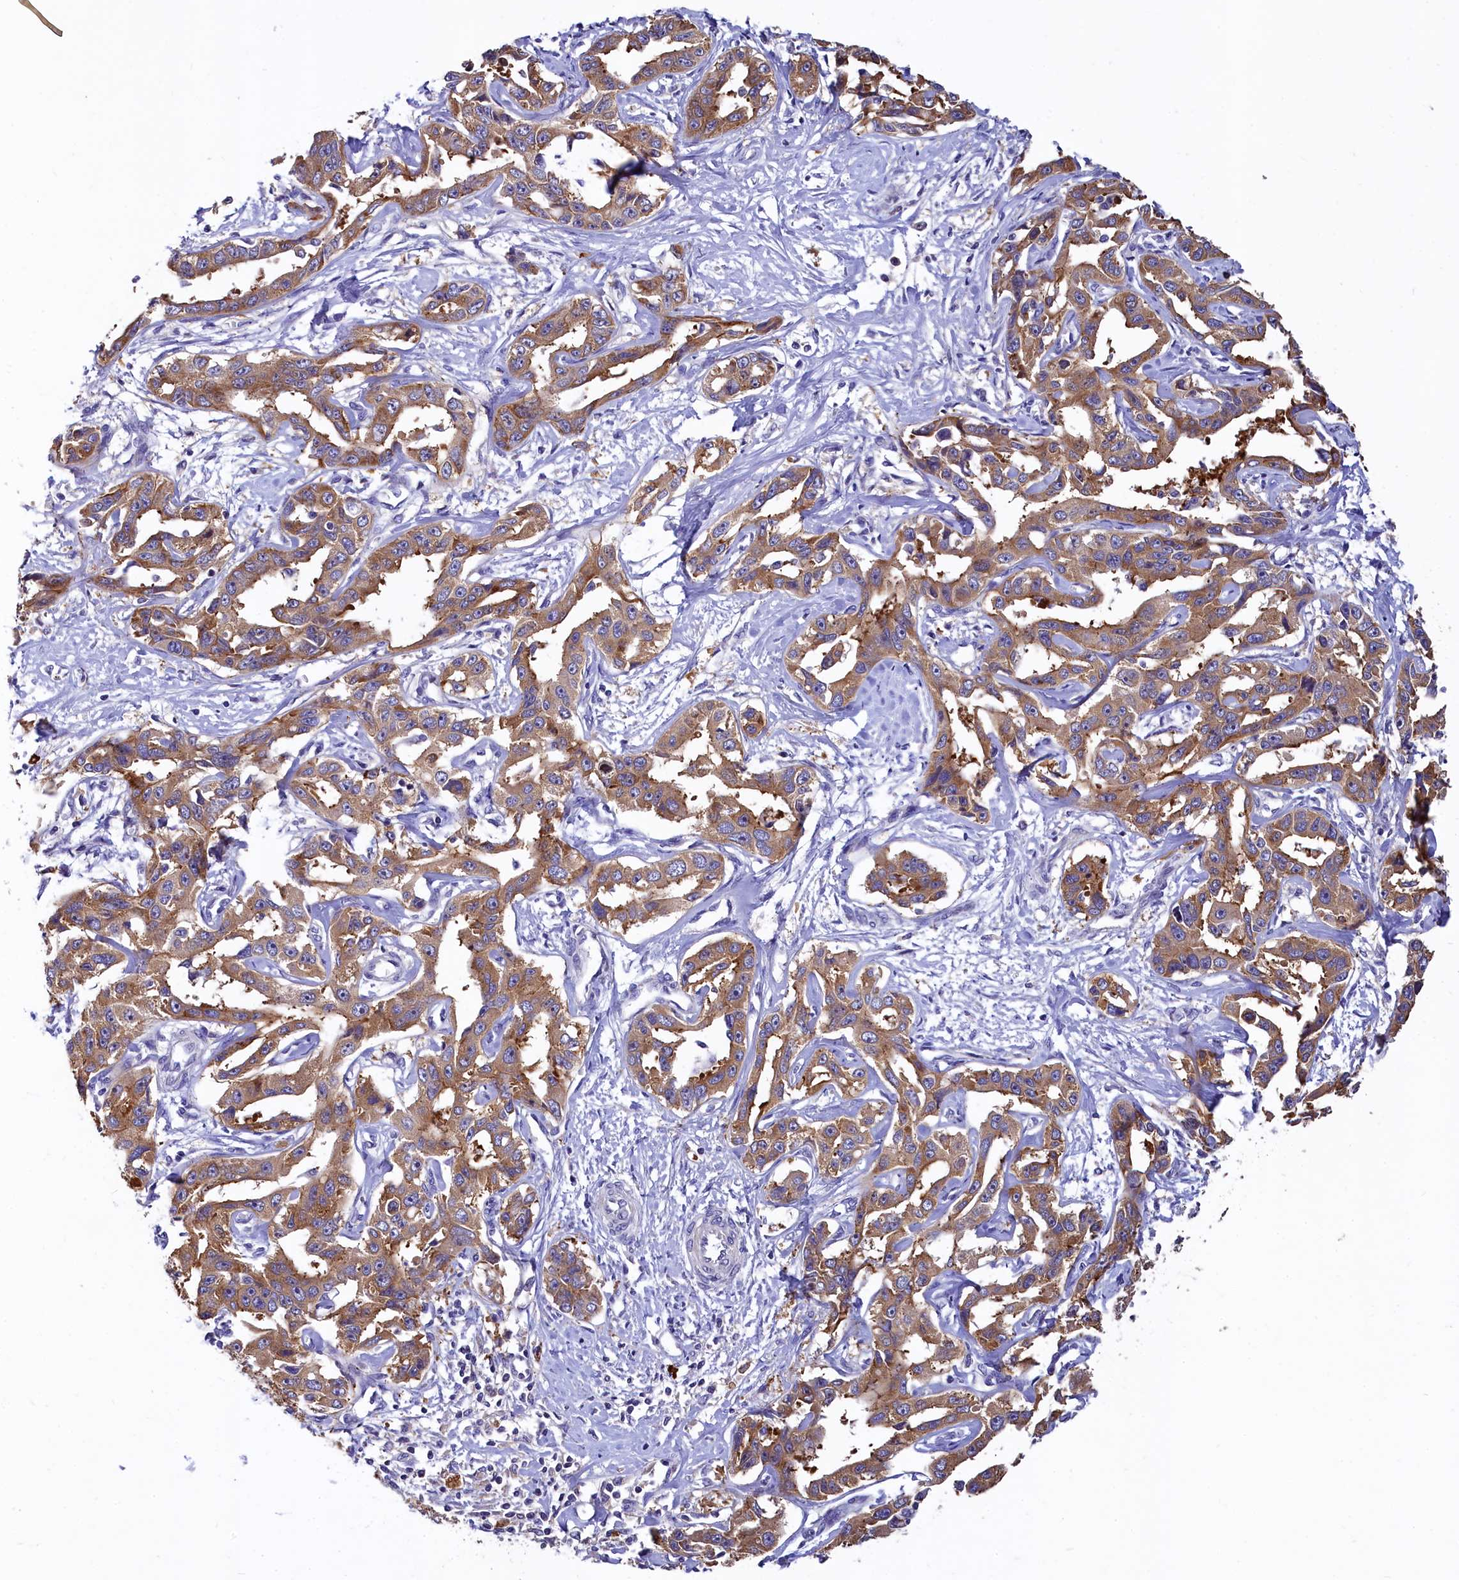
{"staining": {"intensity": "moderate", "quantity": ">75%", "location": "cytoplasmic/membranous"}, "tissue": "liver cancer", "cell_type": "Tumor cells", "image_type": "cancer", "snomed": [{"axis": "morphology", "description": "Cholangiocarcinoma"}, {"axis": "topography", "description": "Liver"}], "caption": "Liver cancer (cholangiocarcinoma) was stained to show a protein in brown. There is medium levels of moderate cytoplasmic/membranous staining in about >75% of tumor cells.", "gene": "EPS8L2", "patient": {"sex": "male", "age": 59}}